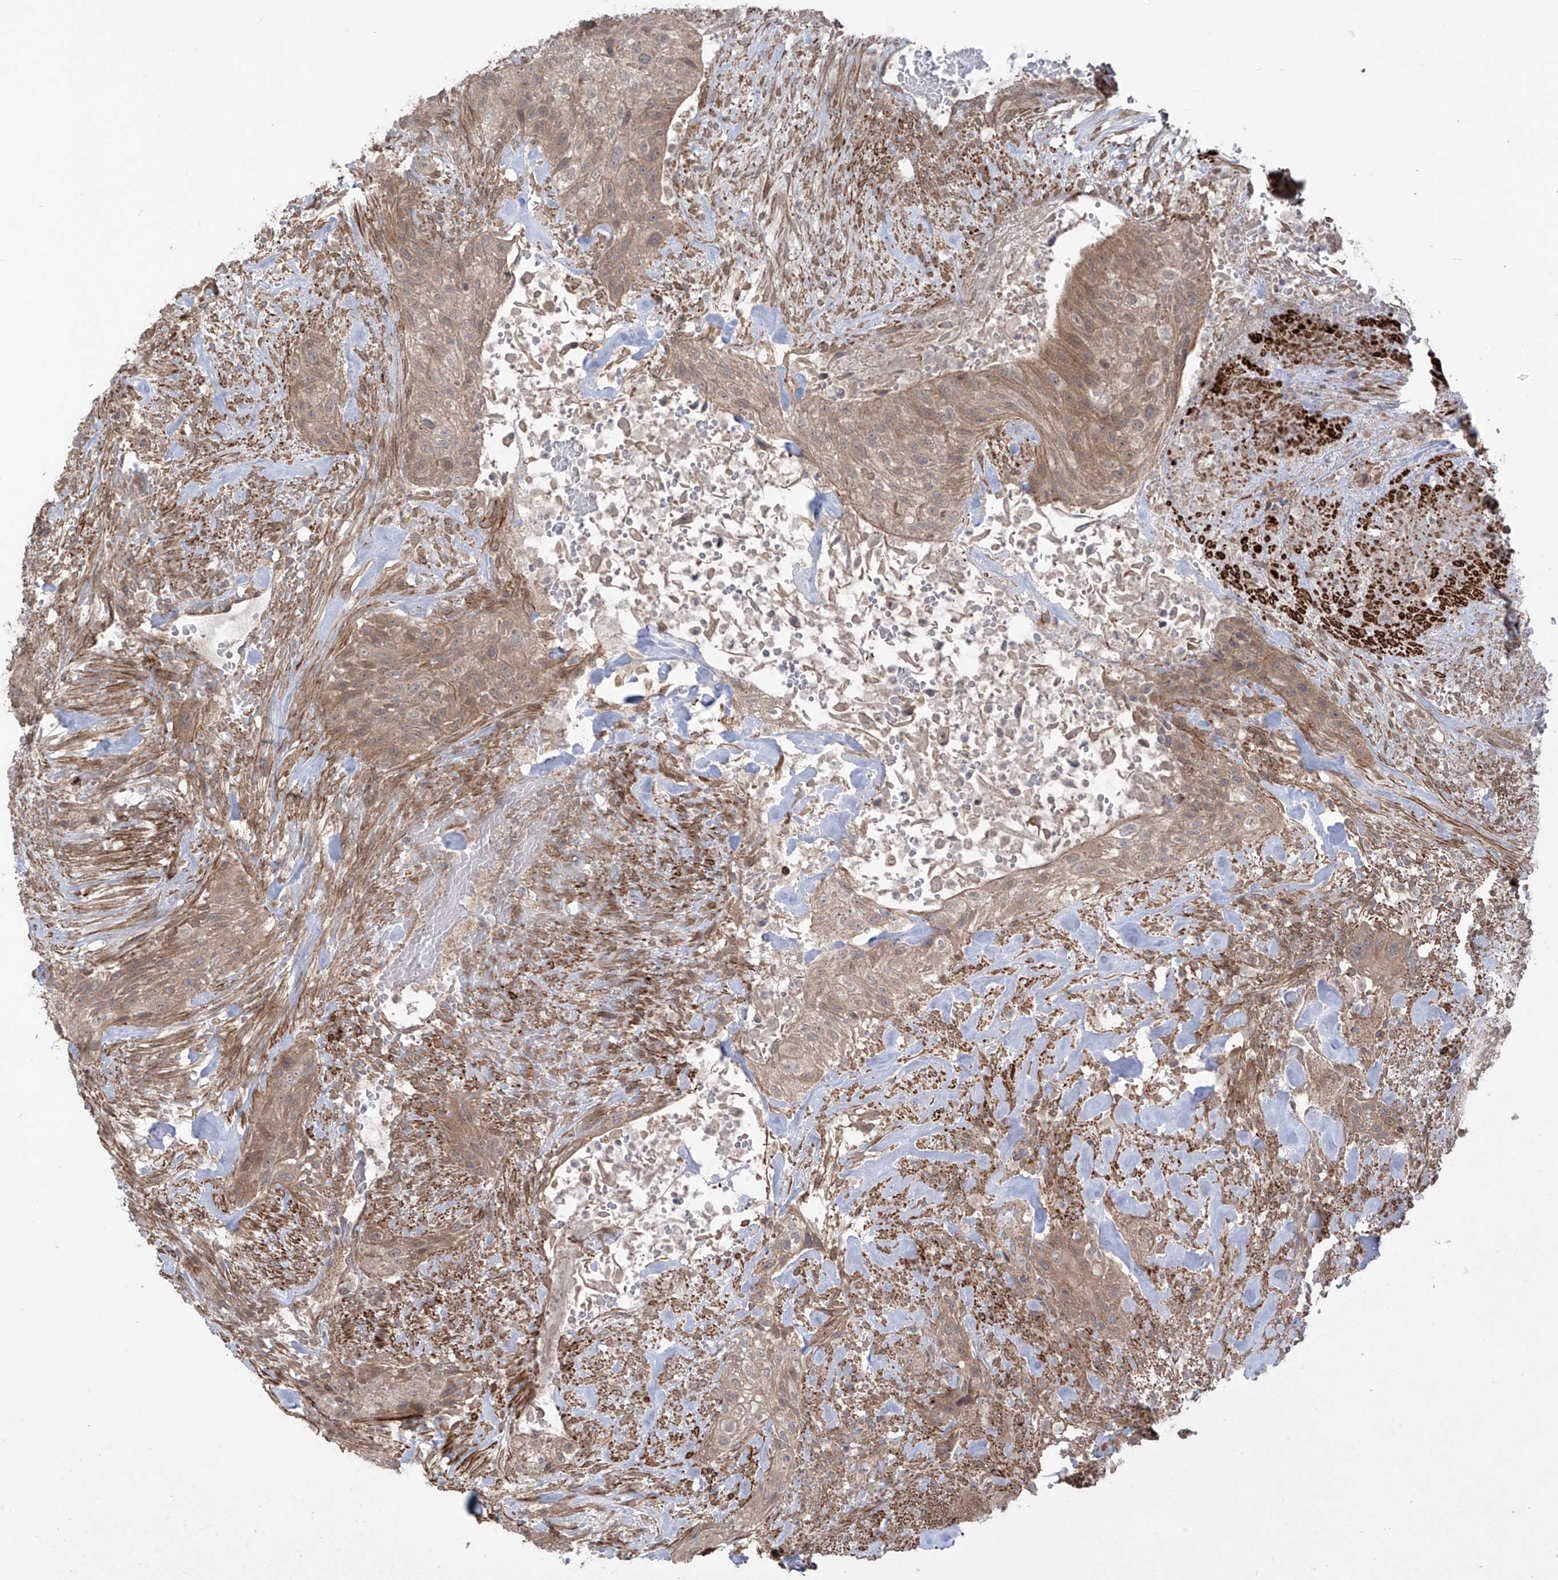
{"staining": {"intensity": "weak", "quantity": ">75%", "location": "cytoplasmic/membranous"}, "tissue": "urothelial cancer", "cell_type": "Tumor cells", "image_type": "cancer", "snomed": [{"axis": "morphology", "description": "Urothelial carcinoma, High grade"}, {"axis": "topography", "description": "Urinary bladder"}], "caption": "Tumor cells reveal low levels of weak cytoplasmic/membranous expression in about >75% of cells in urothelial cancer.", "gene": "LRRC74A", "patient": {"sex": "male", "age": 35}}